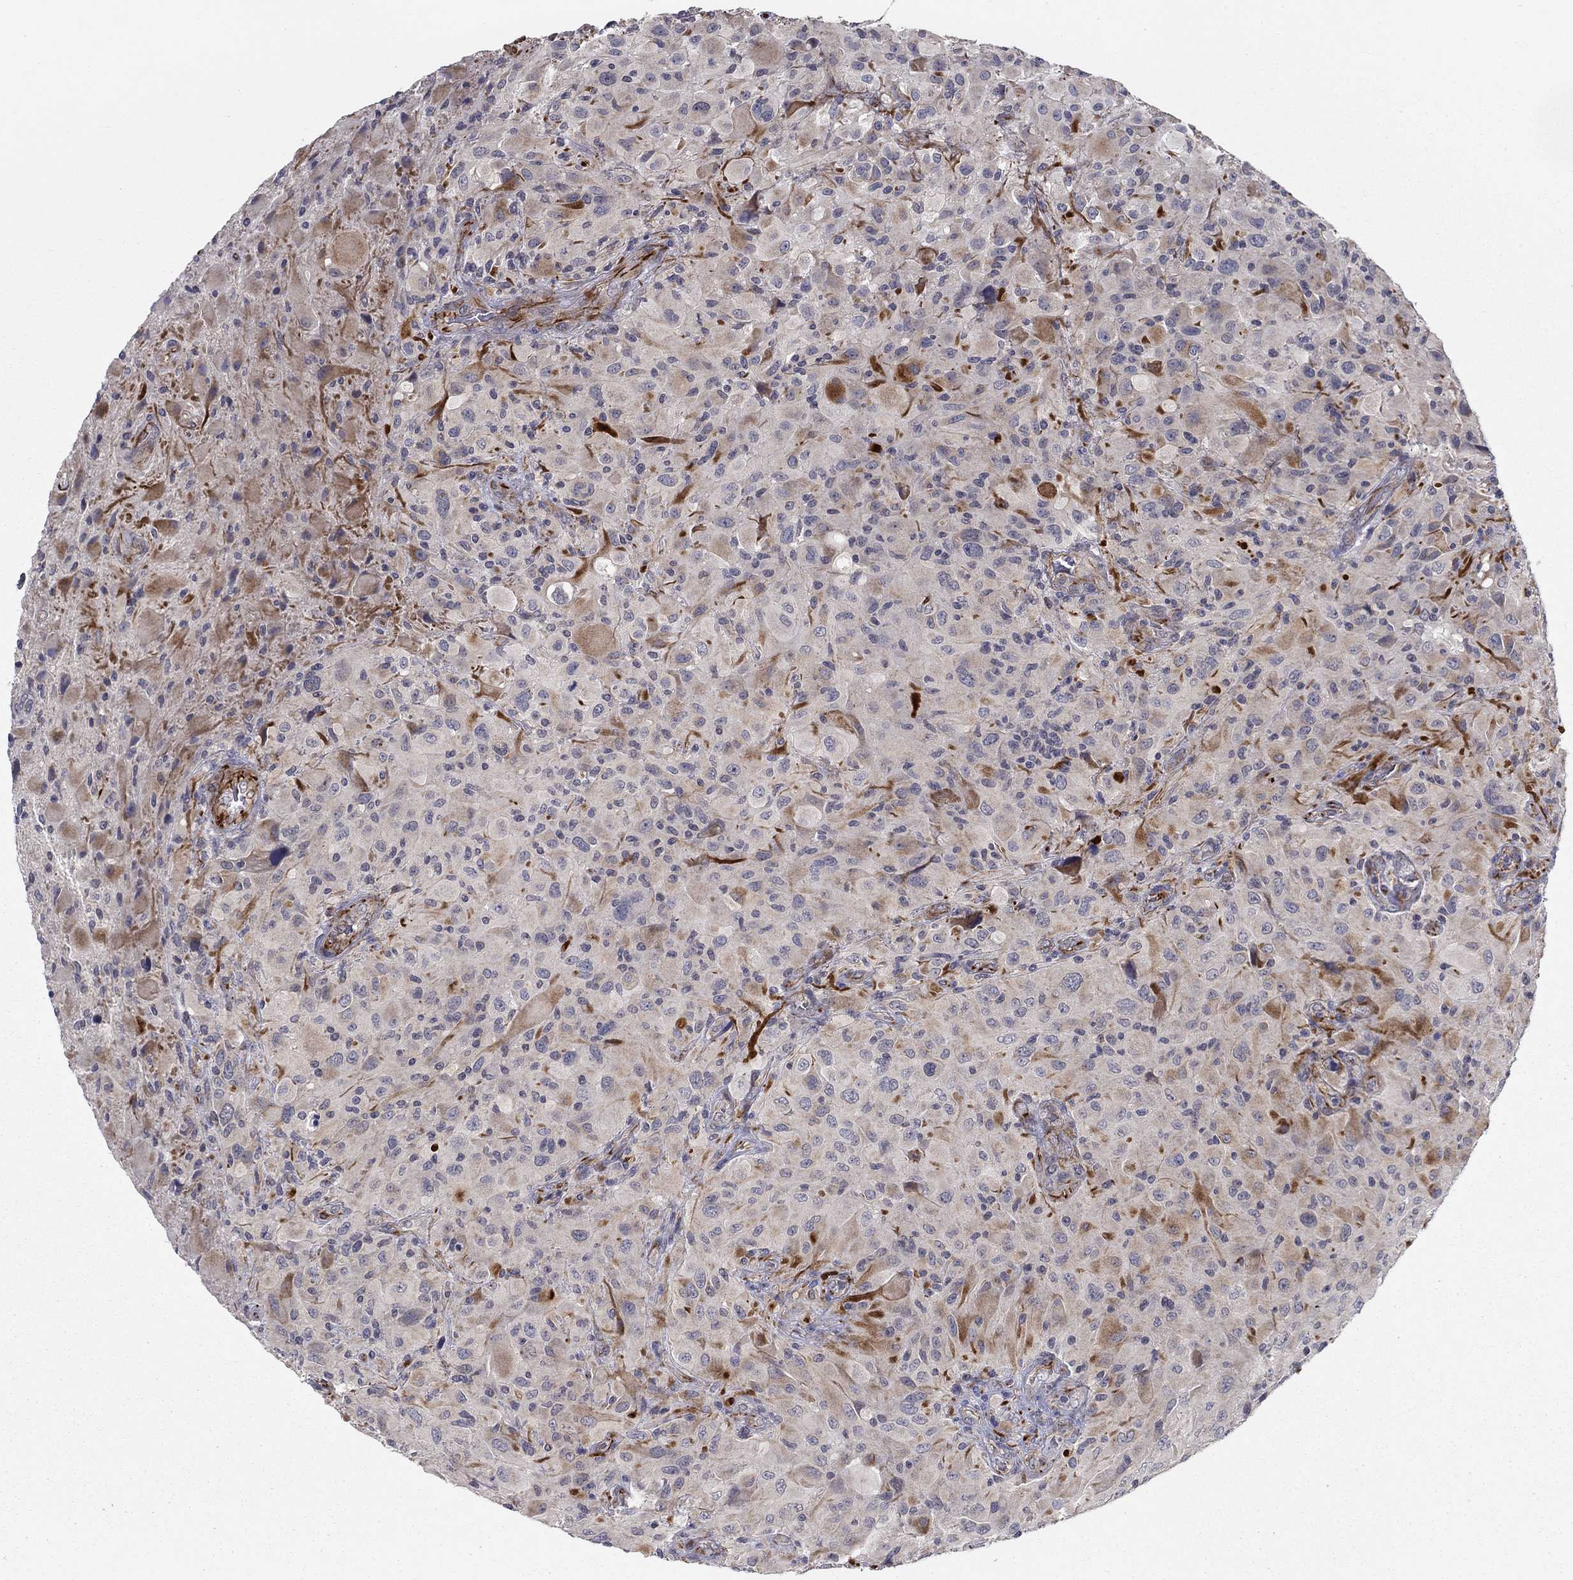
{"staining": {"intensity": "strong", "quantity": "<25%", "location": "cytoplasmic/membranous"}, "tissue": "glioma", "cell_type": "Tumor cells", "image_type": "cancer", "snomed": [{"axis": "morphology", "description": "Glioma, malignant, High grade"}, {"axis": "topography", "description": "Cerebral cortex"}], "caption": "Human glioma stained for a protein (brown) displays strong cytoplasmic/membranous positive staining in approximately <25% of tumor cells.", "gene": "LACTB2", "patient": {"sex": "male", "age": 35}}